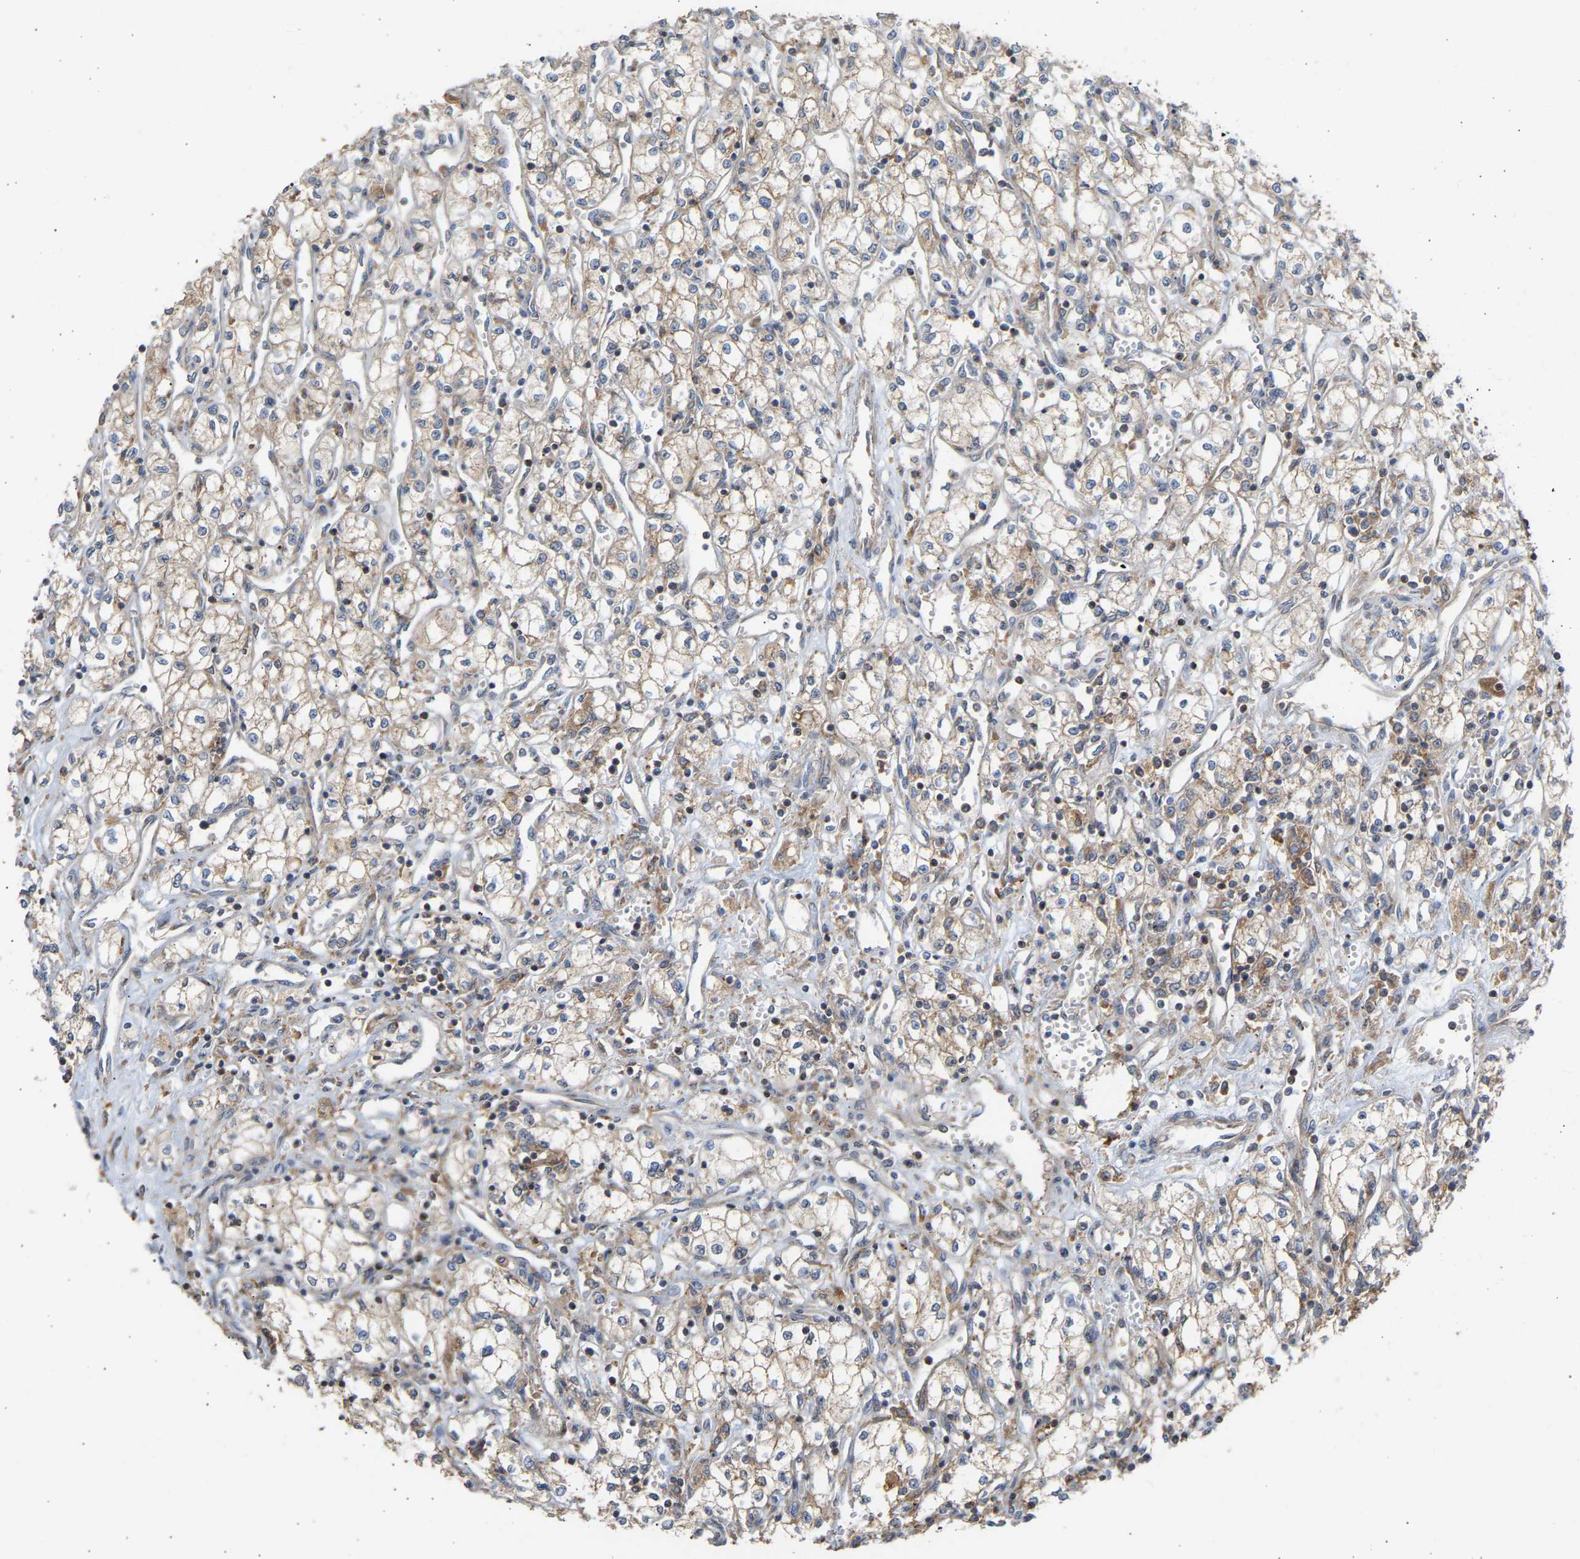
{"staining": {"intensity": "moderate", "quantity": ">75%", "location": "cytoplasmic/membranous"}, "tissue": "renal cancer", "cell_type": "Tumor cells", "image_type": "cancer", "snomed": [{"axis": "morphology", "description": "Adenocarcinoma, NOS"}, {"axis": "topography", "description": "Kidney"}], "caption": "A medium amount of moderate cytoplasmic/membranous positivity is present in approximately >75% of tumor cells in renal cancer tissue.", "gene": "GCN1", "patient": {"sex": "male", "age": 59}}